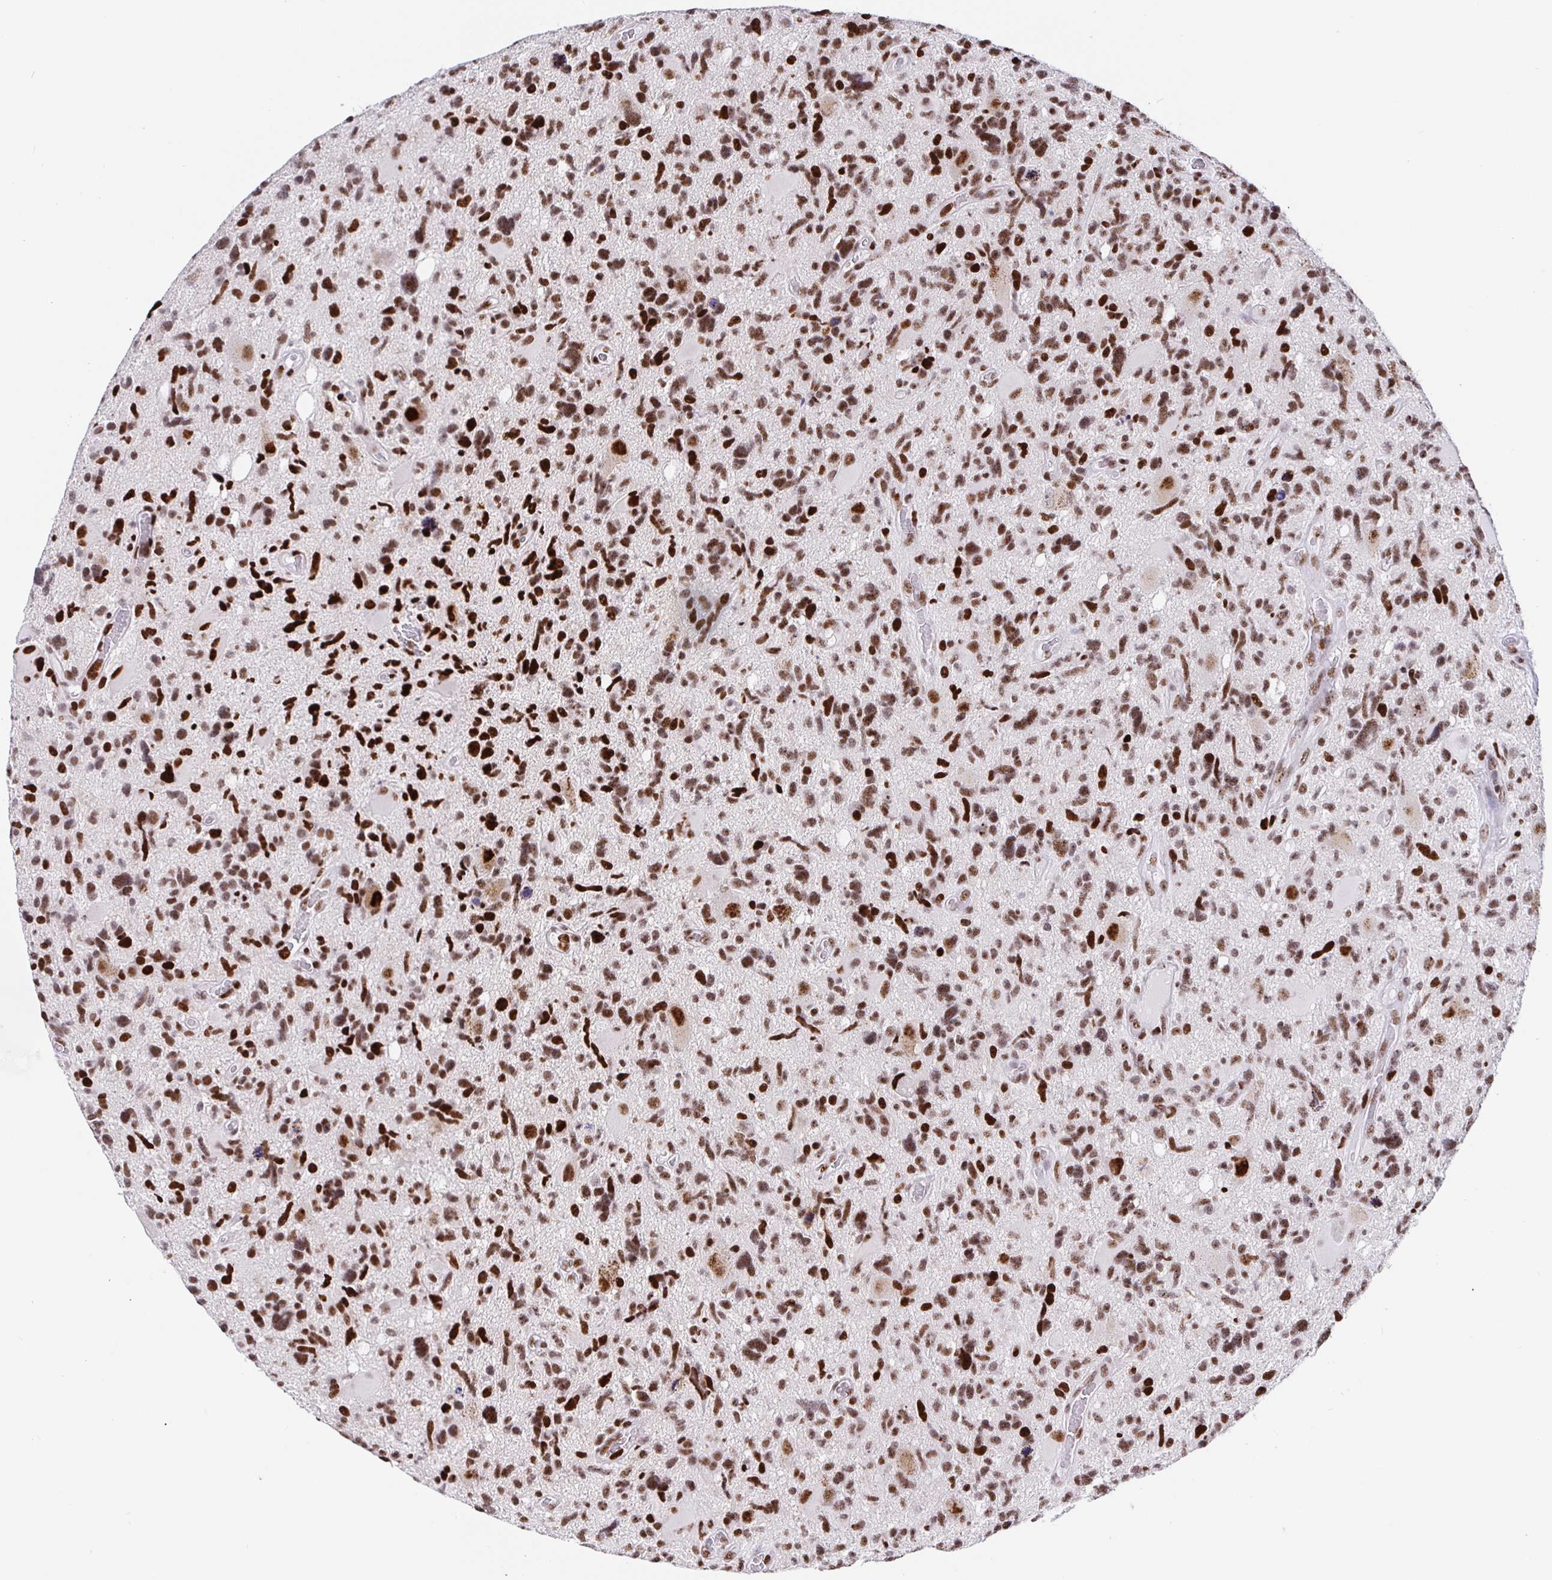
{"staining": {"intensity": "strong", "quantity": ">75%", "location": "nuclear"}, "tissue": "glioma", "cell_type": "Tumor cells", "image_type": "cancer", "snomed": [{"axis": "morphology", "description": "Glioma, malignant, High grade"}, {"axis": "topography", "description": "Brain"}], "caption": "Immunohistochemical staining of malignant glioma (high-grade) displays high levels of strong nuclear staining in approximately >75% of tumor cells.", "gene": "SETD5", "patient": {"sex": "male", "age": 49}}